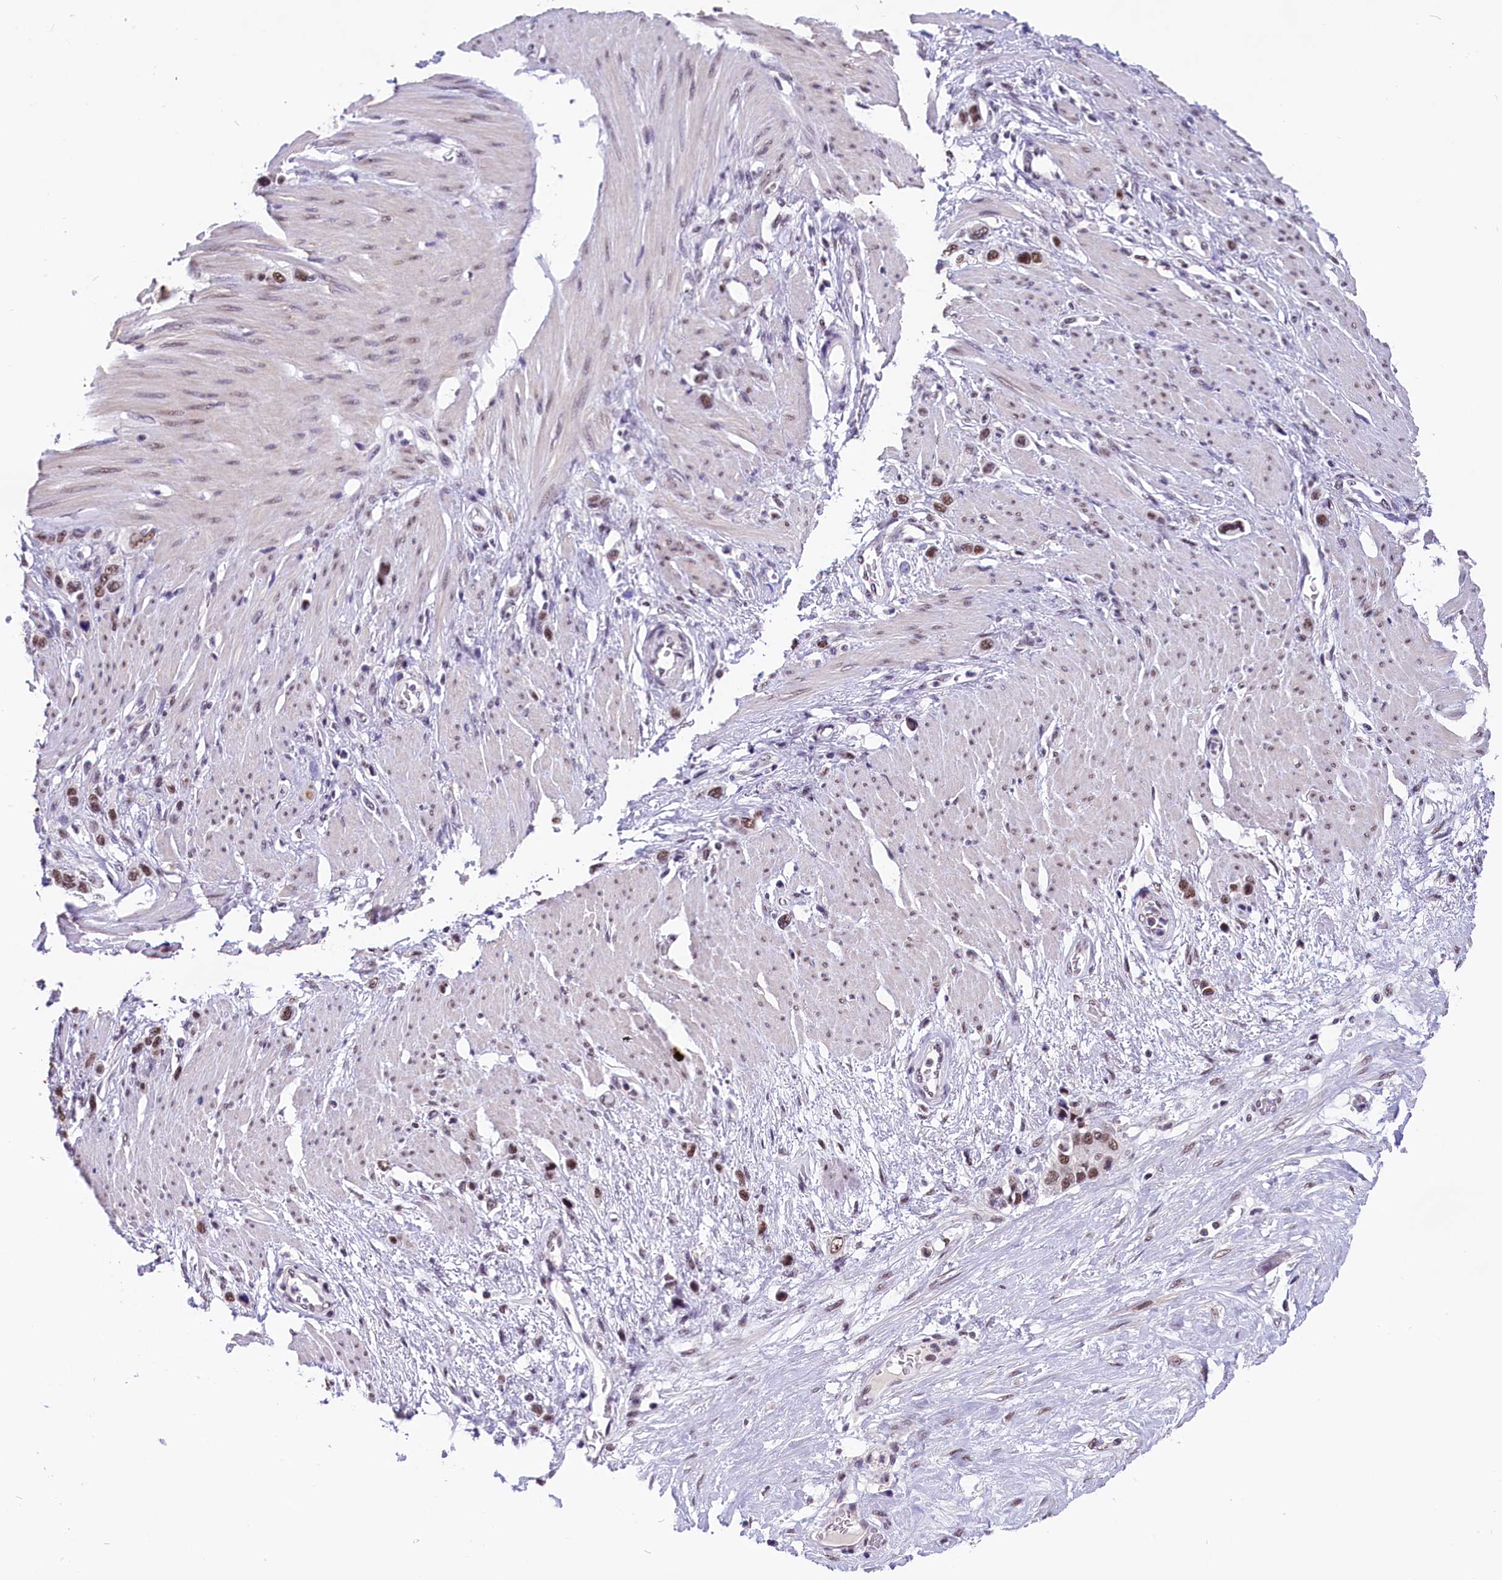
{"staining": {"intensity": "moderate", "quantity": ">75%", "location": "nuclear"}, "tissue": "stomach cancer", "cell_type": "Tumor cells", "image_type": "cancer", "snomed": [{"axis": "morphology", "description": "Adenocarcinoma, NOS"}, {"axis": "morphology", "description": "Adenocarcinoma, High grade"}, {"axis": "topography", "description": "Stomach, upper"}, {"axis": "topography", "description": "Stomach, lower"}], "caption": "This is a photomicrograph of IHC staining of stomach cancer, which shows moderate positivity in the nuclear of tumor cells.", "gene": "ZC3H4", "patient": {"sex": "female", "age": 65}}